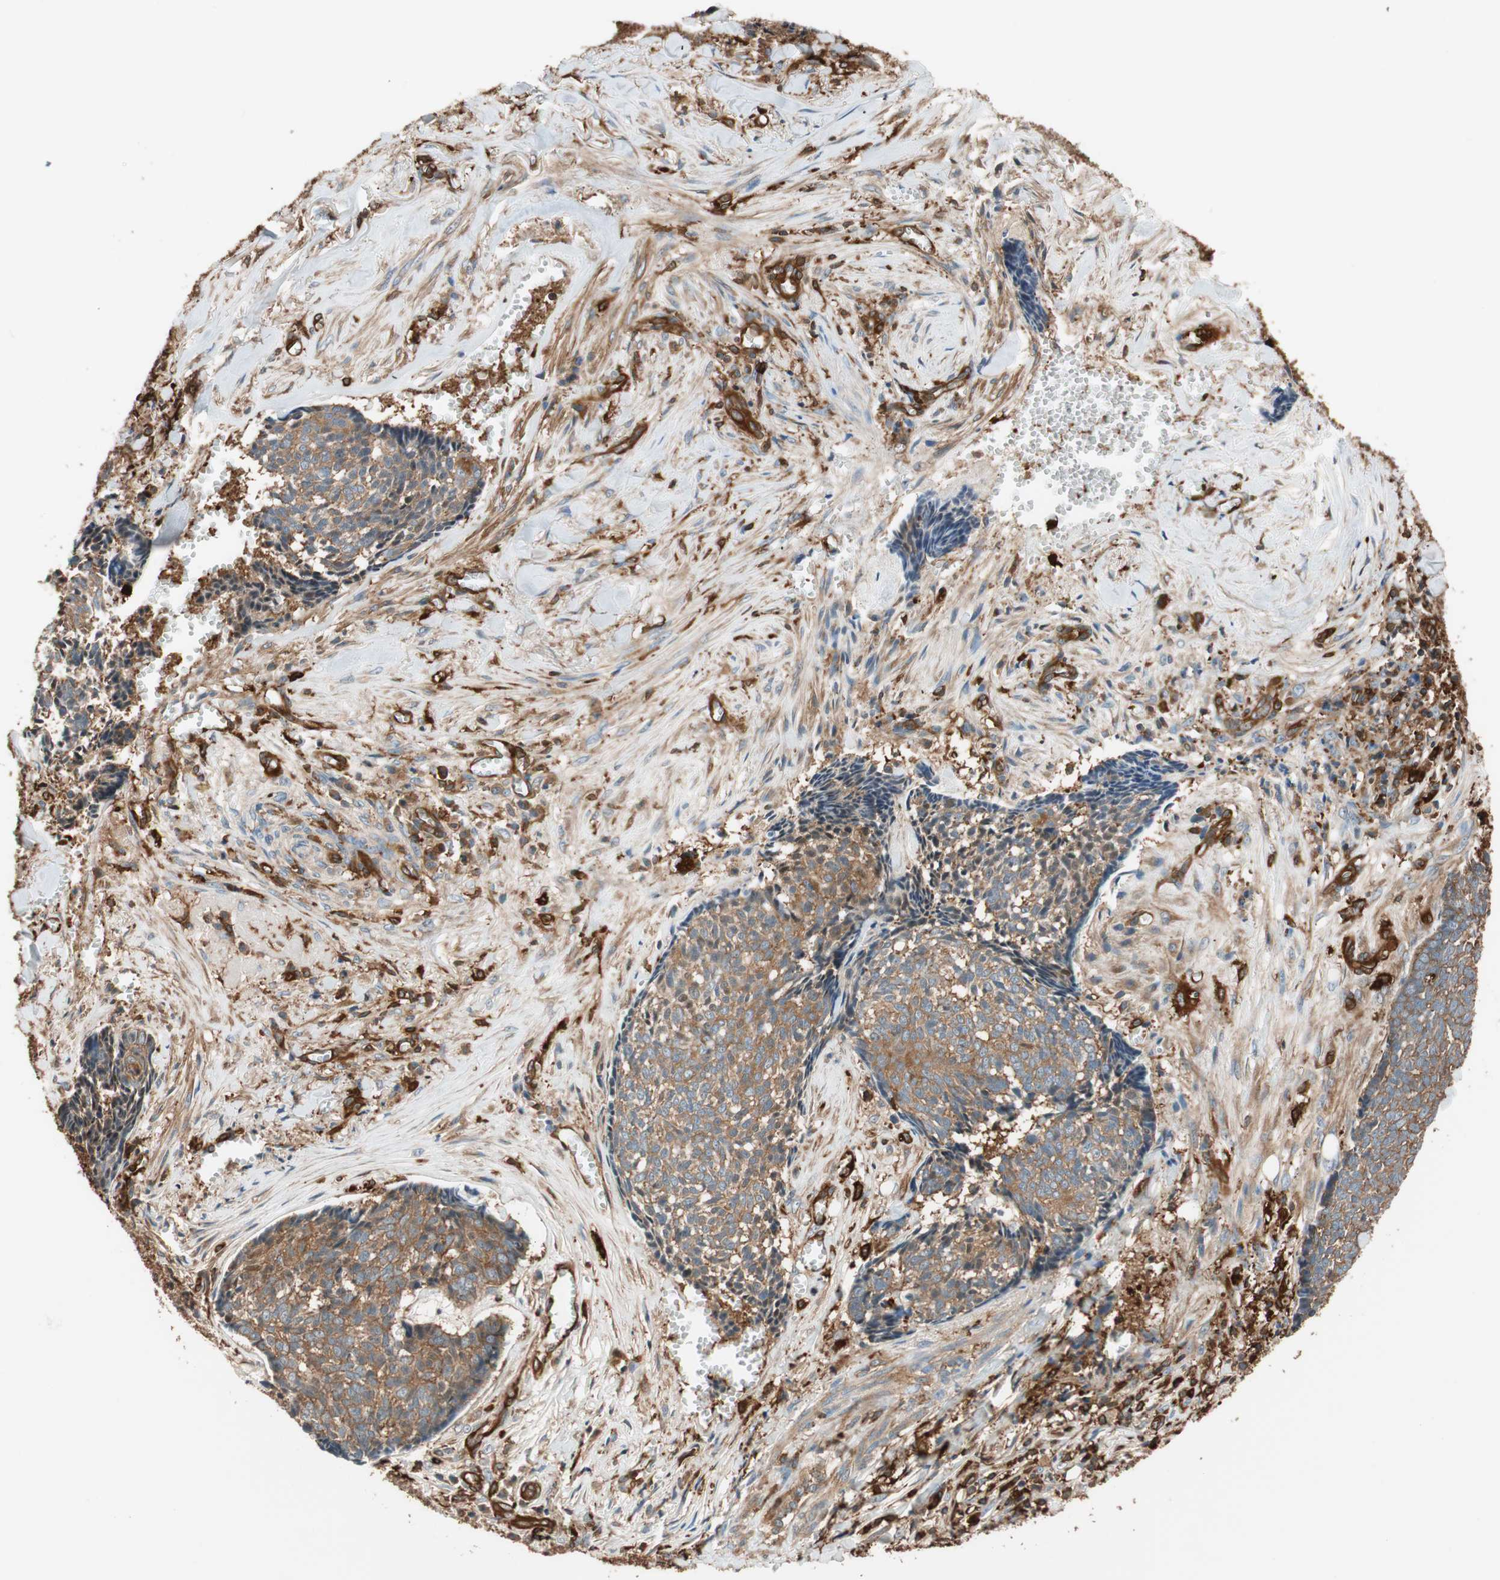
{"staining": {"intensity": "strong", "quantity": ">75%", "location": "cytoplasmic/membranous"}, "tissue": "skin cancer", "cell_type": "Tumor cells", "image_type": "cancer", "snomed": [{"axis": "morphology", "description": "Basal cell carcinoma"}, {"axis": "topography", "description": "Skin"}], "caption": "An immunohistochemistry (IHC) micrograph of tumor tissue is shown. Protein staining in brown shows strong cytoplasmic/membranous positivity in basal cell carcinoma (skin) within tumor cells.", "gene": "VASP", "patient": {"sex": "male", "age": 84}}